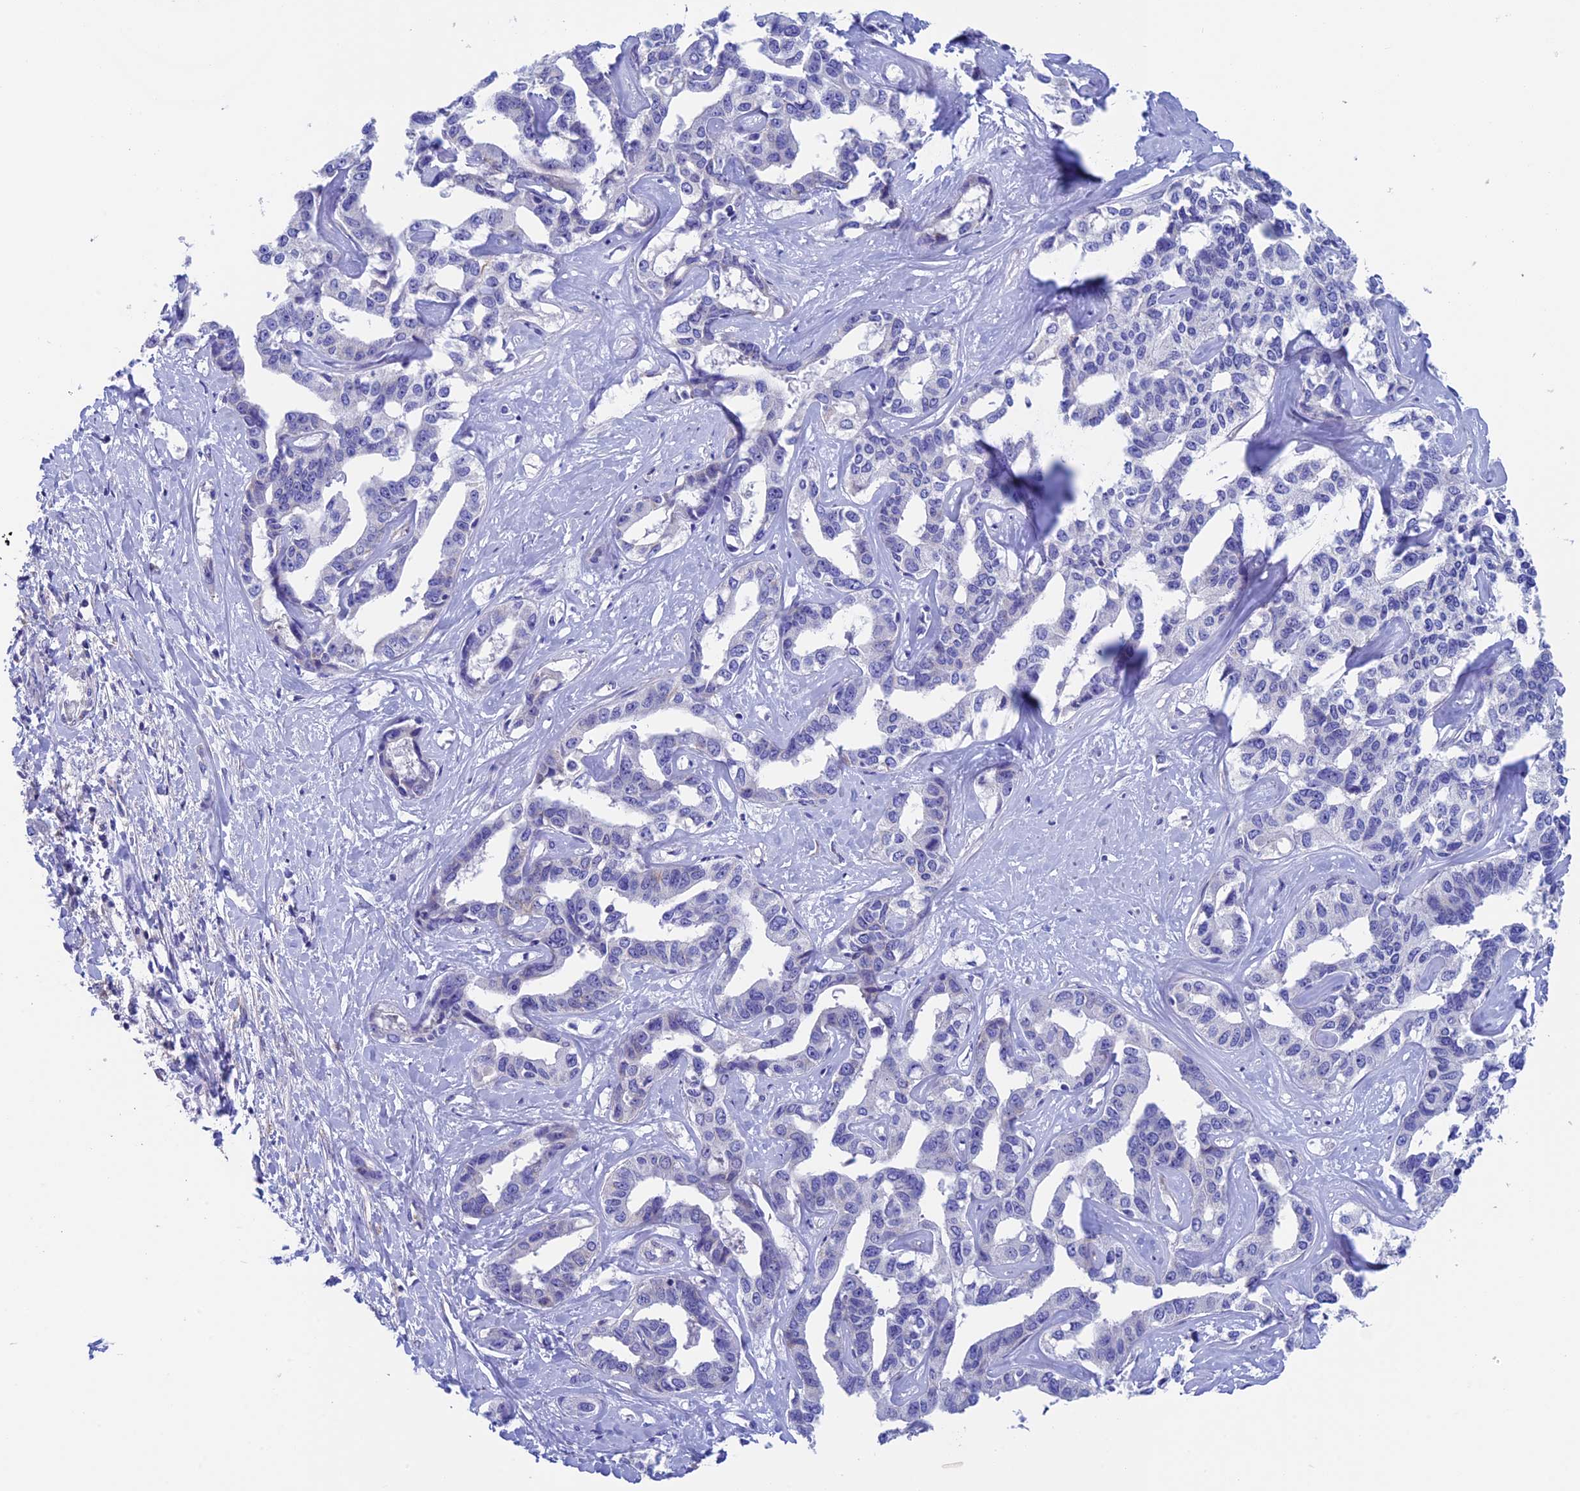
{"staining": {"intensity": "negative", "quantity": "none", "location": "none"}, "tissue": "liver cancer", "cell_type": "Tumor cells", "image_type": "cancer", "snomed": [{"axis": "morphology", "description": "Cholangiocarcinoma"}, {"axis": "topography", "description": "Liver"}], "caption": "Immunohistochemistry (IHC) of human cholangiocarcinoma (liver) demonstrates no staining in tumor cells.", "gene": "SEPTIN1", "patient": {"sex": "male", "age": 59}}